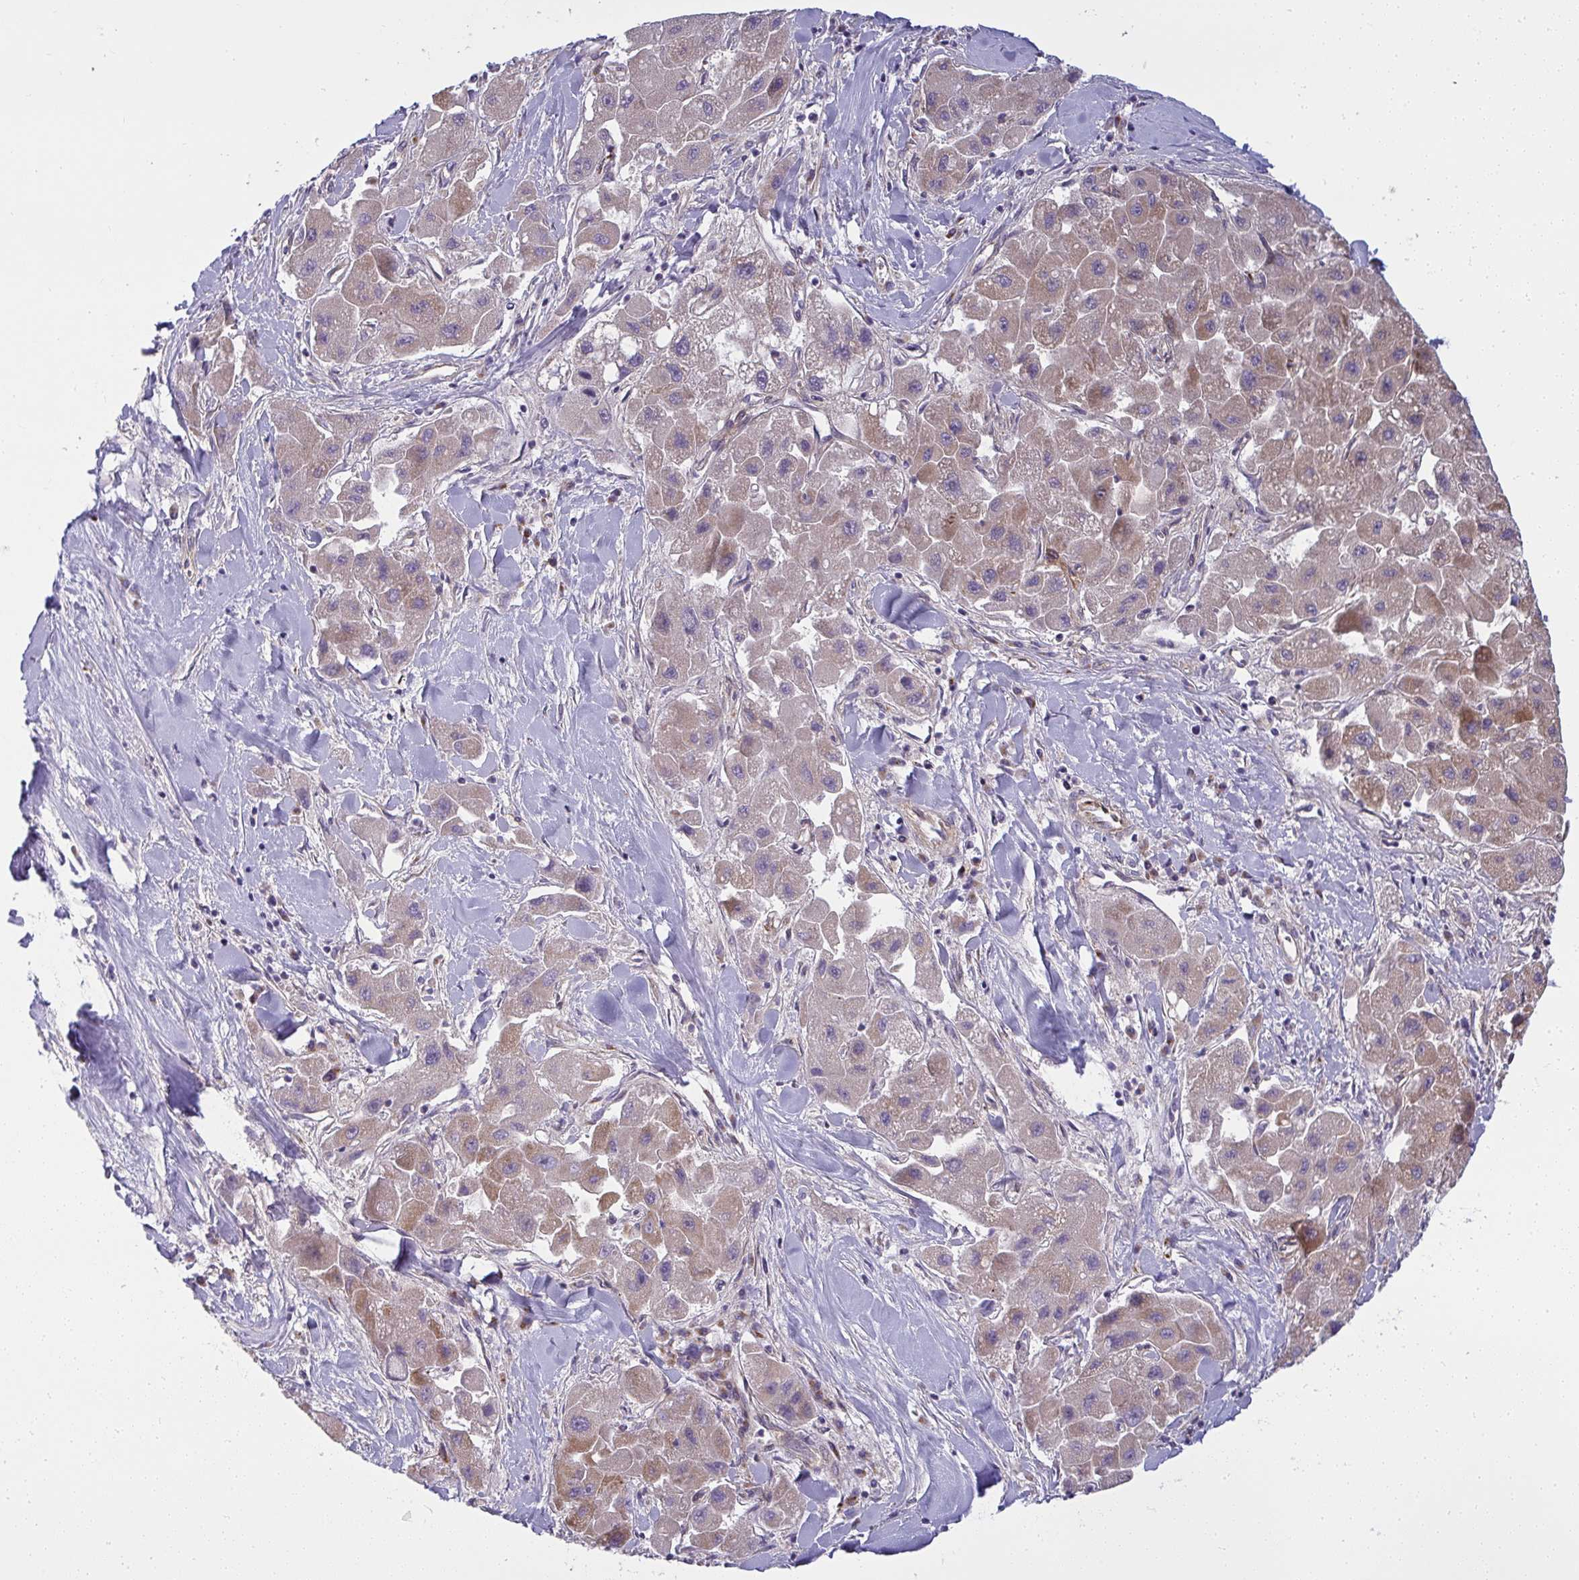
{"staining": {"intensity": "weak", "quantity": "25%-75%", "location": "cytoplasmic/membranous"}, "tissue": "liver cancer", "cell_type": "Tumor cells", "image_type": "cancer", "snomed": [{"axis": "morphology", "description": "Carcinoma, Hepatocellular, NOS"}, {"axis": "topography", "description": "Liver"}], "caption": "Immunohistochemical staining of hepatocellular carcinoma (liver) reveals weak cytoplasmic/membranous protein expression in about 25%-75% of tumor cells.", "gene": "IFIT3", "patient": {"sex": "male", "age": 24}}